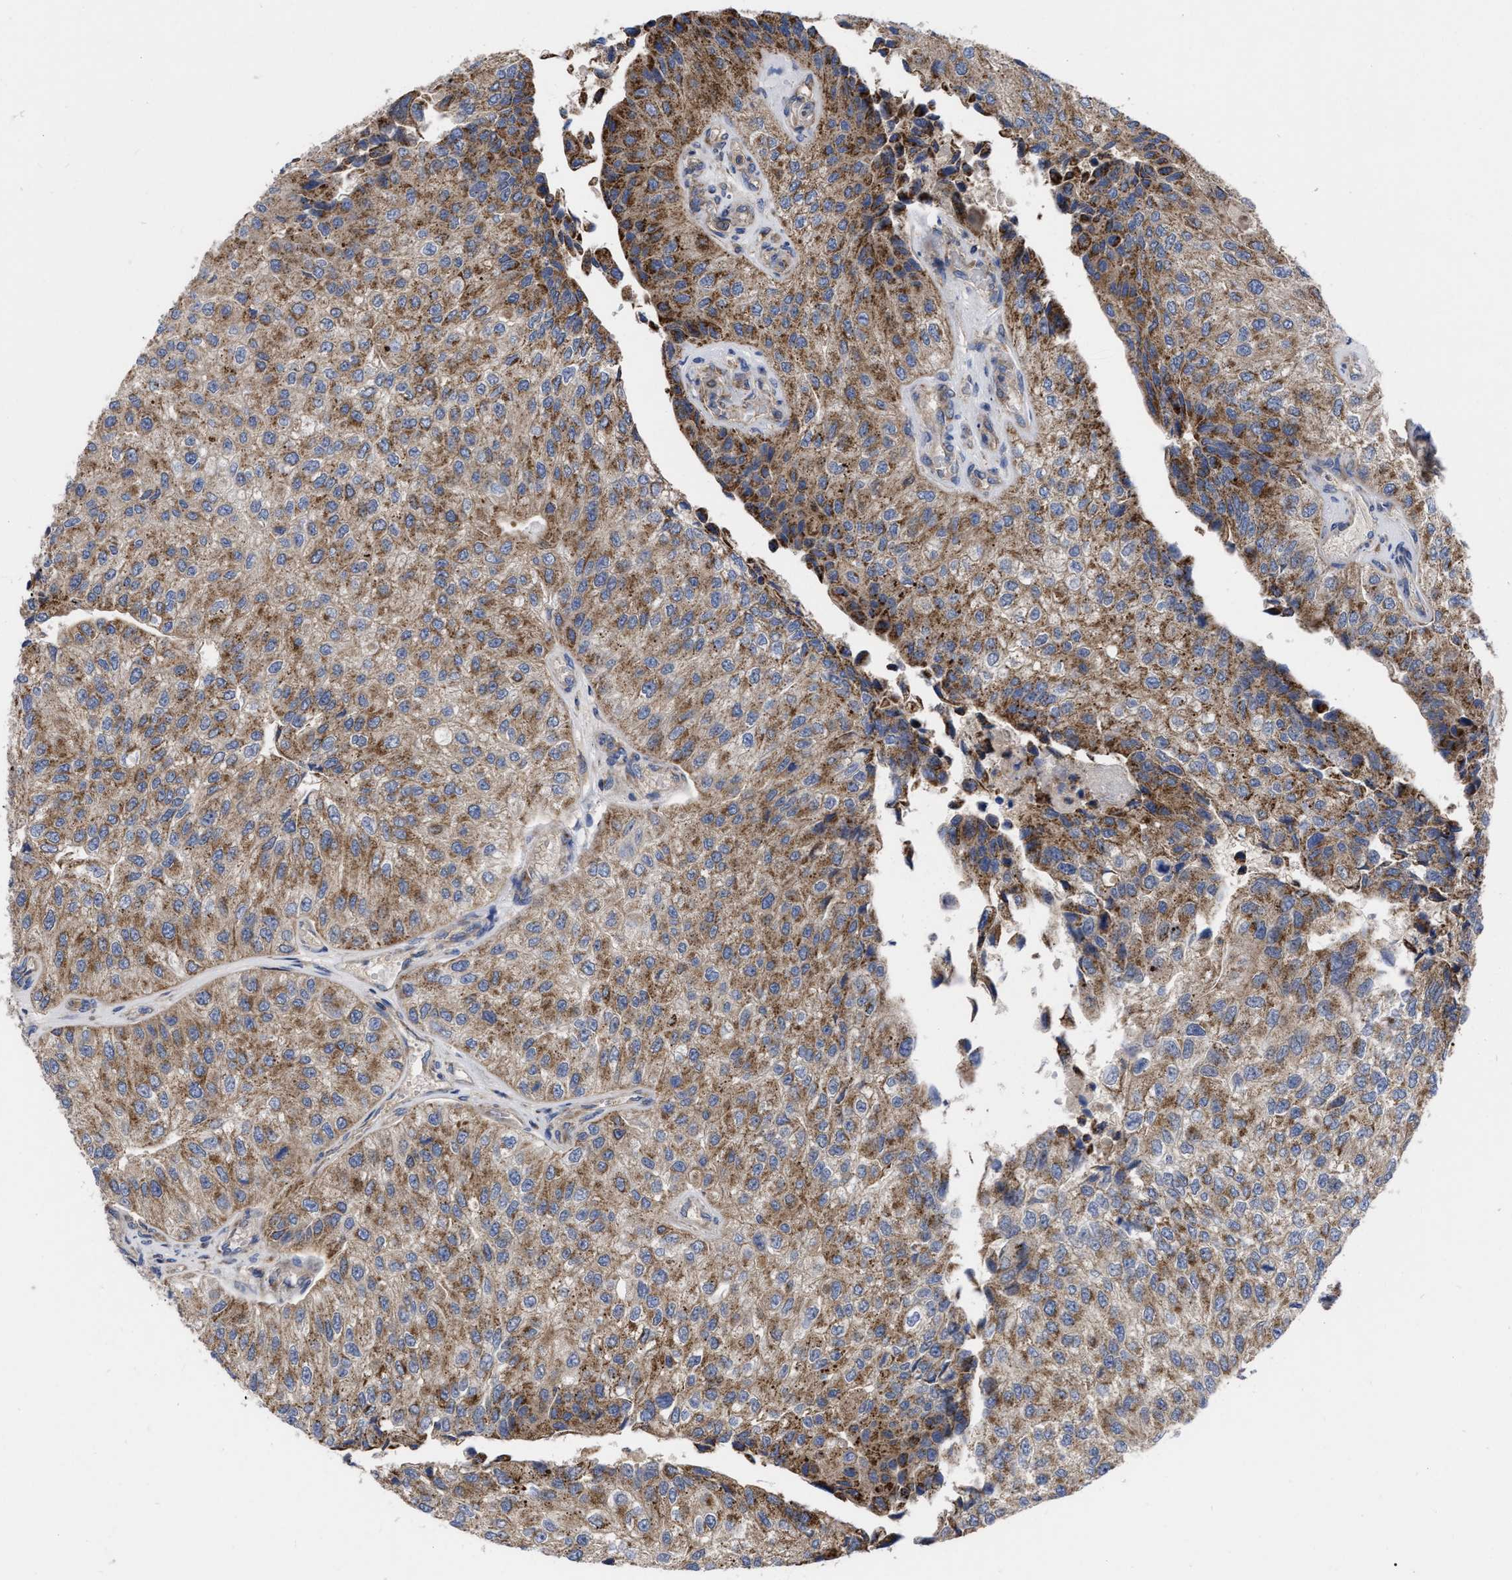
{"staining": {"intensity": "moderate", "quantity": ">75%", "location": "cytoplasmic/membranous"}, "tissue": "urothelial cancer", "cell_type": "Tumor cells", "image_type": "cancer", "snomed": [{"axis": "morphology", "description": "Urothelial carcinoma, High grade"}, {"axis": "topography", "description": "Kidney"}, {"axis": "topography", "description": "Urinary bladder"}], "caption": "Human high-grade urothelial carcinoma stained with a brown dye demonstrates moderate cytoplasmic/membranous positive expression in approximately >75% of tumor cells.", "gene": "CDKN2C", "patient": {"sex": "male", "age": 77}}